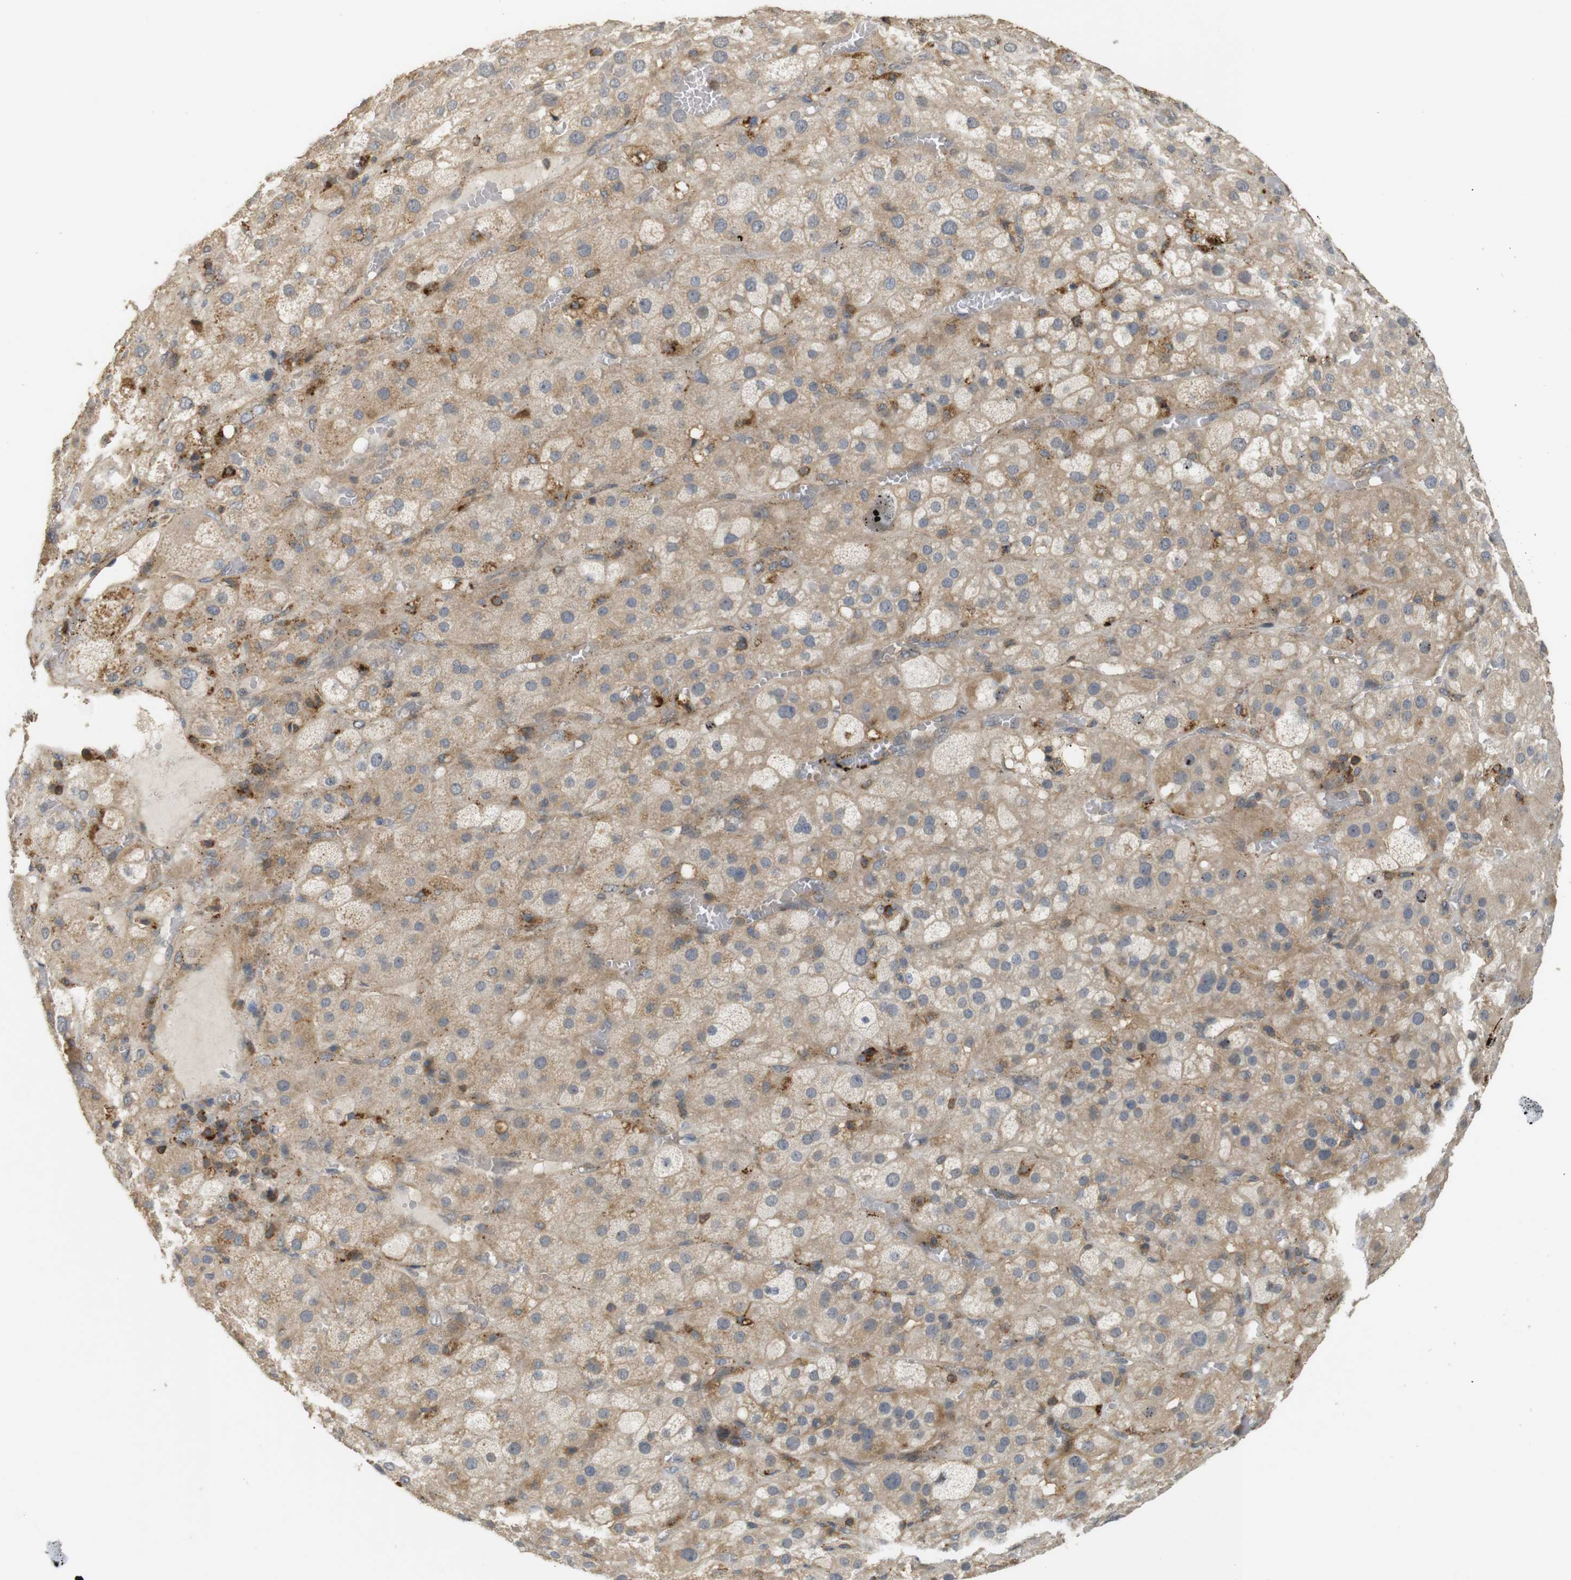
{"staining": {"intensity": "moderate", "quantity": "25%-75%", "location": "cytoplasmic/membranous"}, "tissue": "adrenal gland", "cell_type": "Glandular cells", "image_type": "normal", "snomed": [{"axis": "morphology", "description": "Normal tissue, NOS"}, {"axis": "topography", "description": "Adrenal gland"}], "caption": "IHC staining of normal adrenal gland, which displays medium levels of moderate cytoplasmic/membranous expression in approximately 25%-75% of glandular cells indicating moderate cytoplasmic/membranous protein expression. The staining was performed using DAB (3,3'-diaminobenzidine) (brown) for protein detection and nuclei were counterstained in hematoxylin (blue).", "gene": "KSR1", "patient": {"sex": "female", "age": 47}}